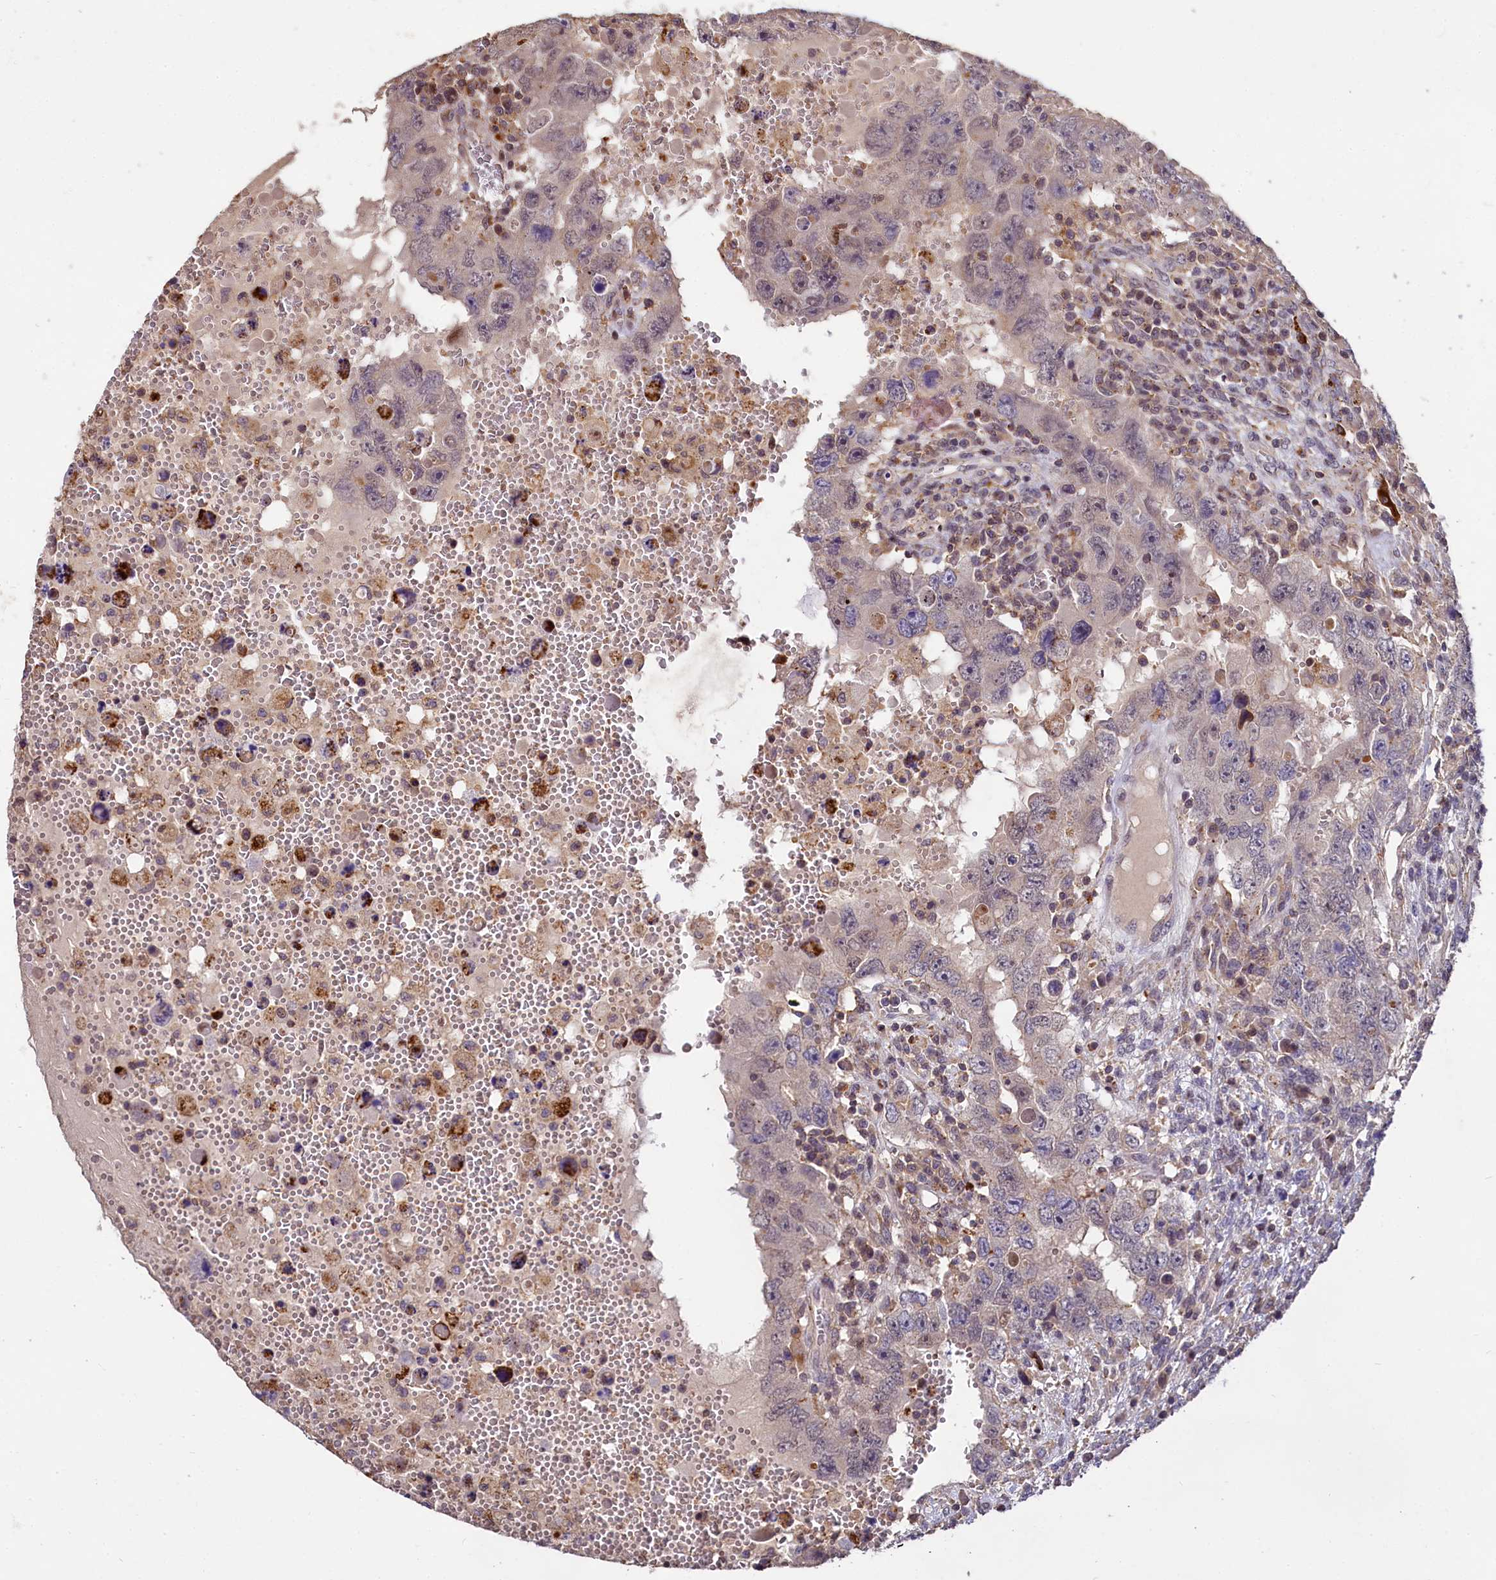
{"staining": {"intensity": "negative", "quantity": "none", "location": "none"}, "tissue": "testis cancer", "cell_type": "Tumor cells", "image_type": "cancer", "snomed": [{"axis": "morphology", "description": "Carcinoma, Embryonal, NOS"}, {"axis": "topography", "description": "Testis"}], "caption": "Tumor cells are negative for brown protein staining in testis cancer. The staining is performed using DAB (3,3'-diaminobenzidine) brown chromogen with nuclei counter-stained in using hematoxylin.", "gene": "ATG101", "patient": {"sex": "male", "age": 26}}